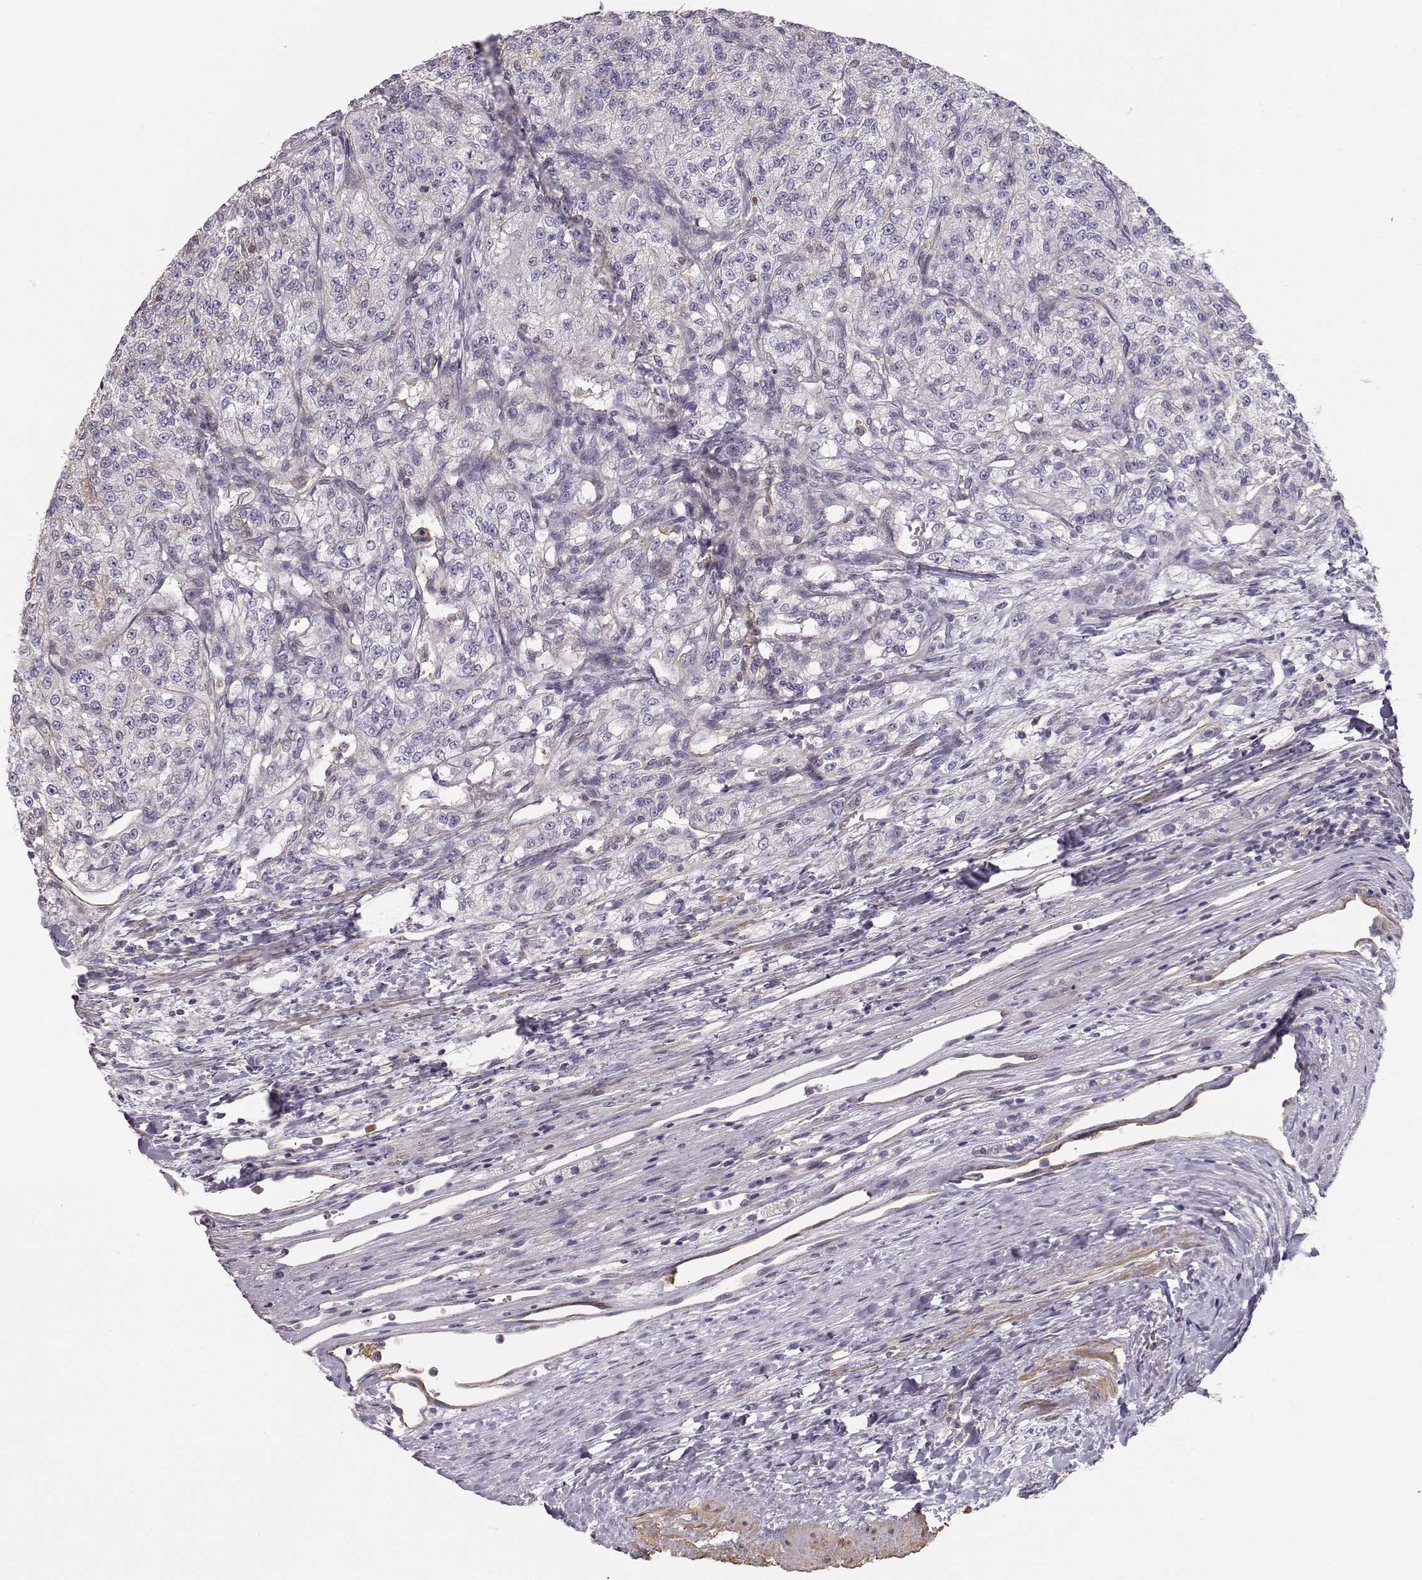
{"staining": {"intensity": "negative", "quantity": "none", "location": "none"}, "tissue": "renal cancer", "cell_type": "Tumor cells", "image_type": "cancer", "snomed": [{"axis": "morphology", "description": "Adenocarcinoma, NOS"}, {"axis": "topography", "description": "Kidney"}], "caption": "High power microscopy histopathology image of an IHC histopathology image of adenocarcinoma (renal), revealing no significant expression in tumor cells. (Stains: DAB IHC with hematoxylin counter stain, Microscopy: brightfield microscopy at high magnification).", "gene": "DAPL1", "patient": {"sex": "female", "age": 63}}